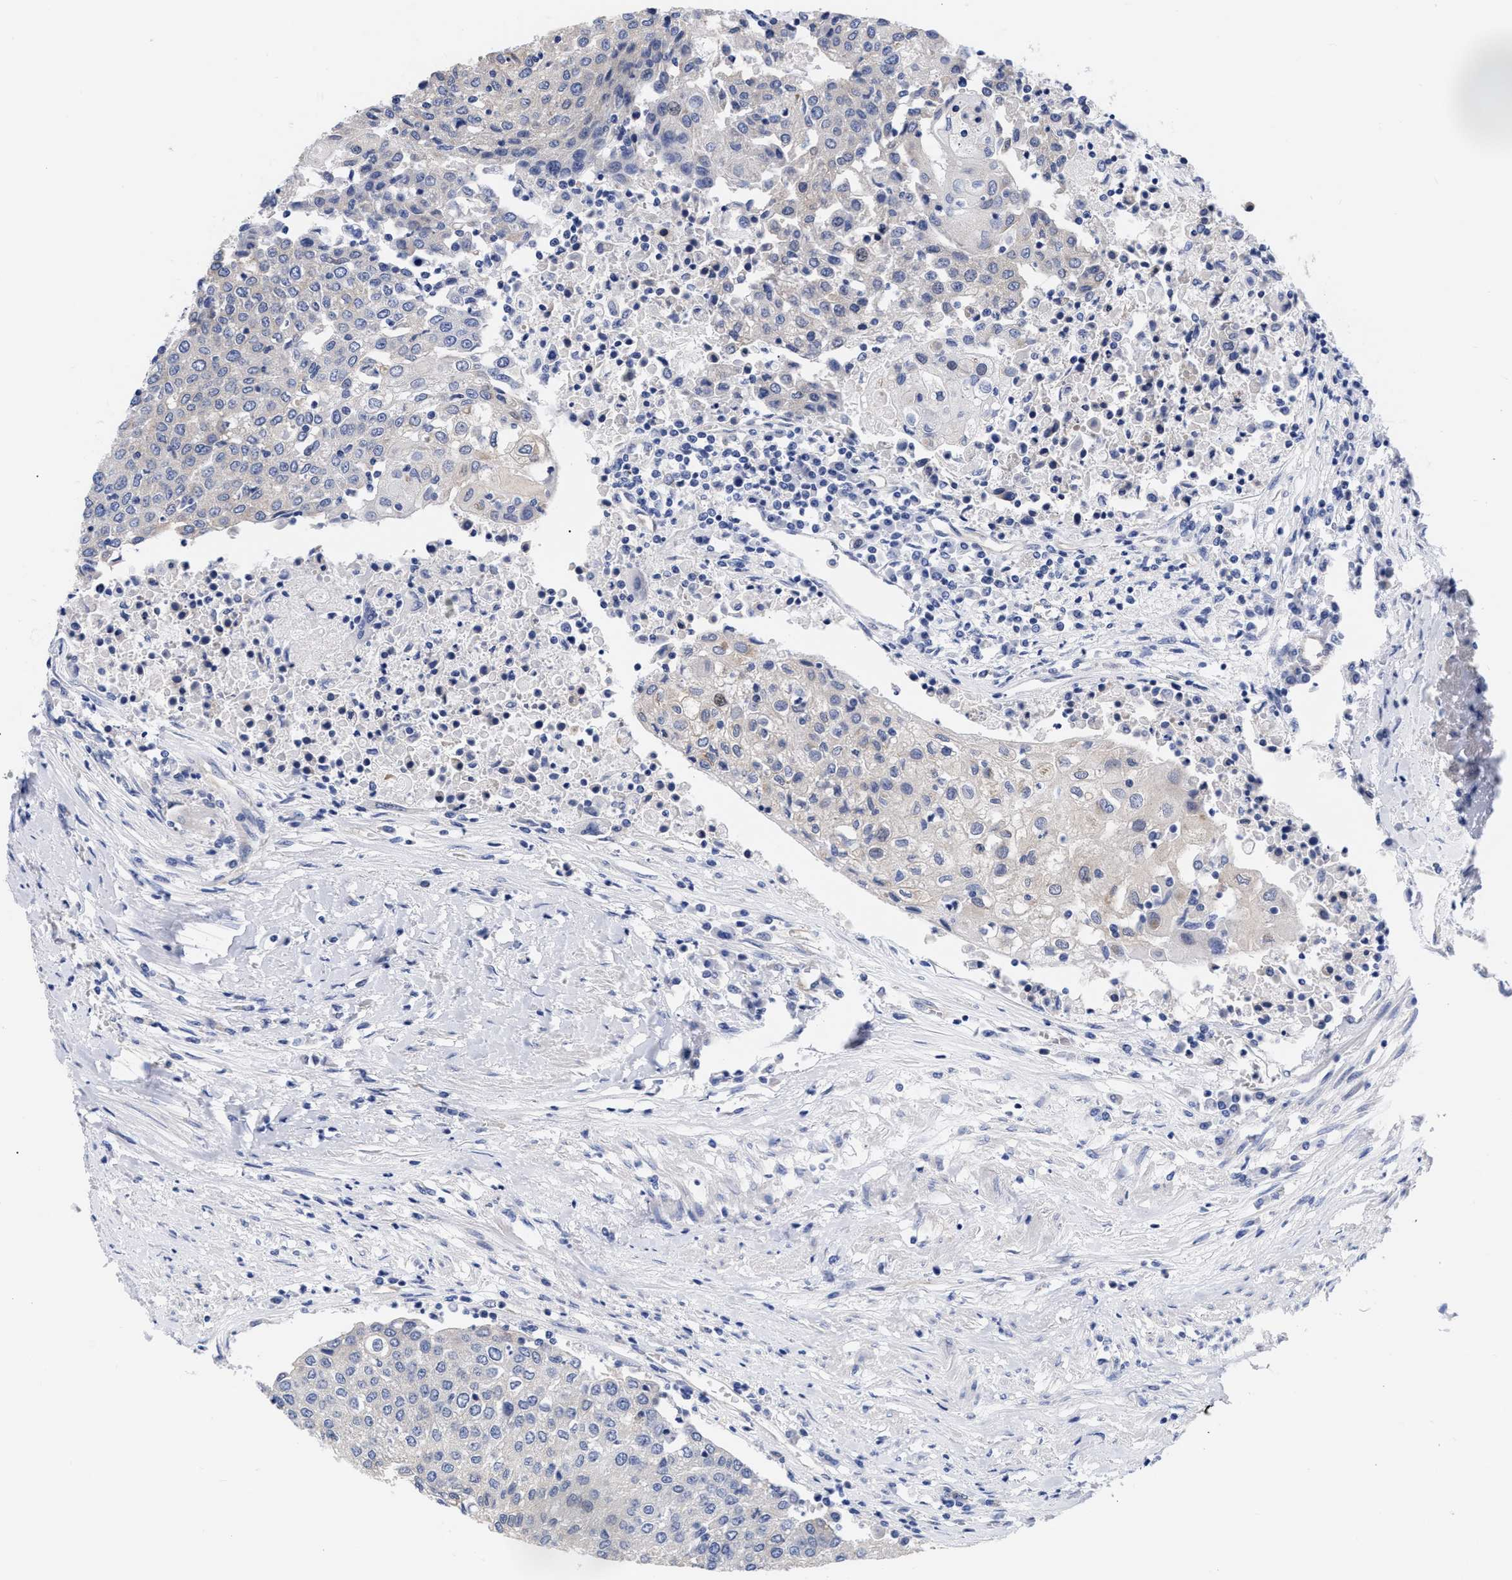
{"staining": {"intensity": "negative", "quantity": "none", "location": "none"}, "tissue": "urothelial cancer", "cell_type": "Tumor cells", "image_type": "cancer", "snomed": [{"axis": "morphology", "description": "Urothelial carcinoma, High grade"}, {"axis": "topography", "description": "Urinary bladder"}], "caption": "Immunohistochemistry micrograph of neoplastic tissue: human high-grade urothelial carcinoma stained with DAB (3,3'-diaminobenzidine) demonstrates no significant protein staining in tumor cells.", "gene": "IRAG2", "patient": {"sex": "female", "age": 85}}